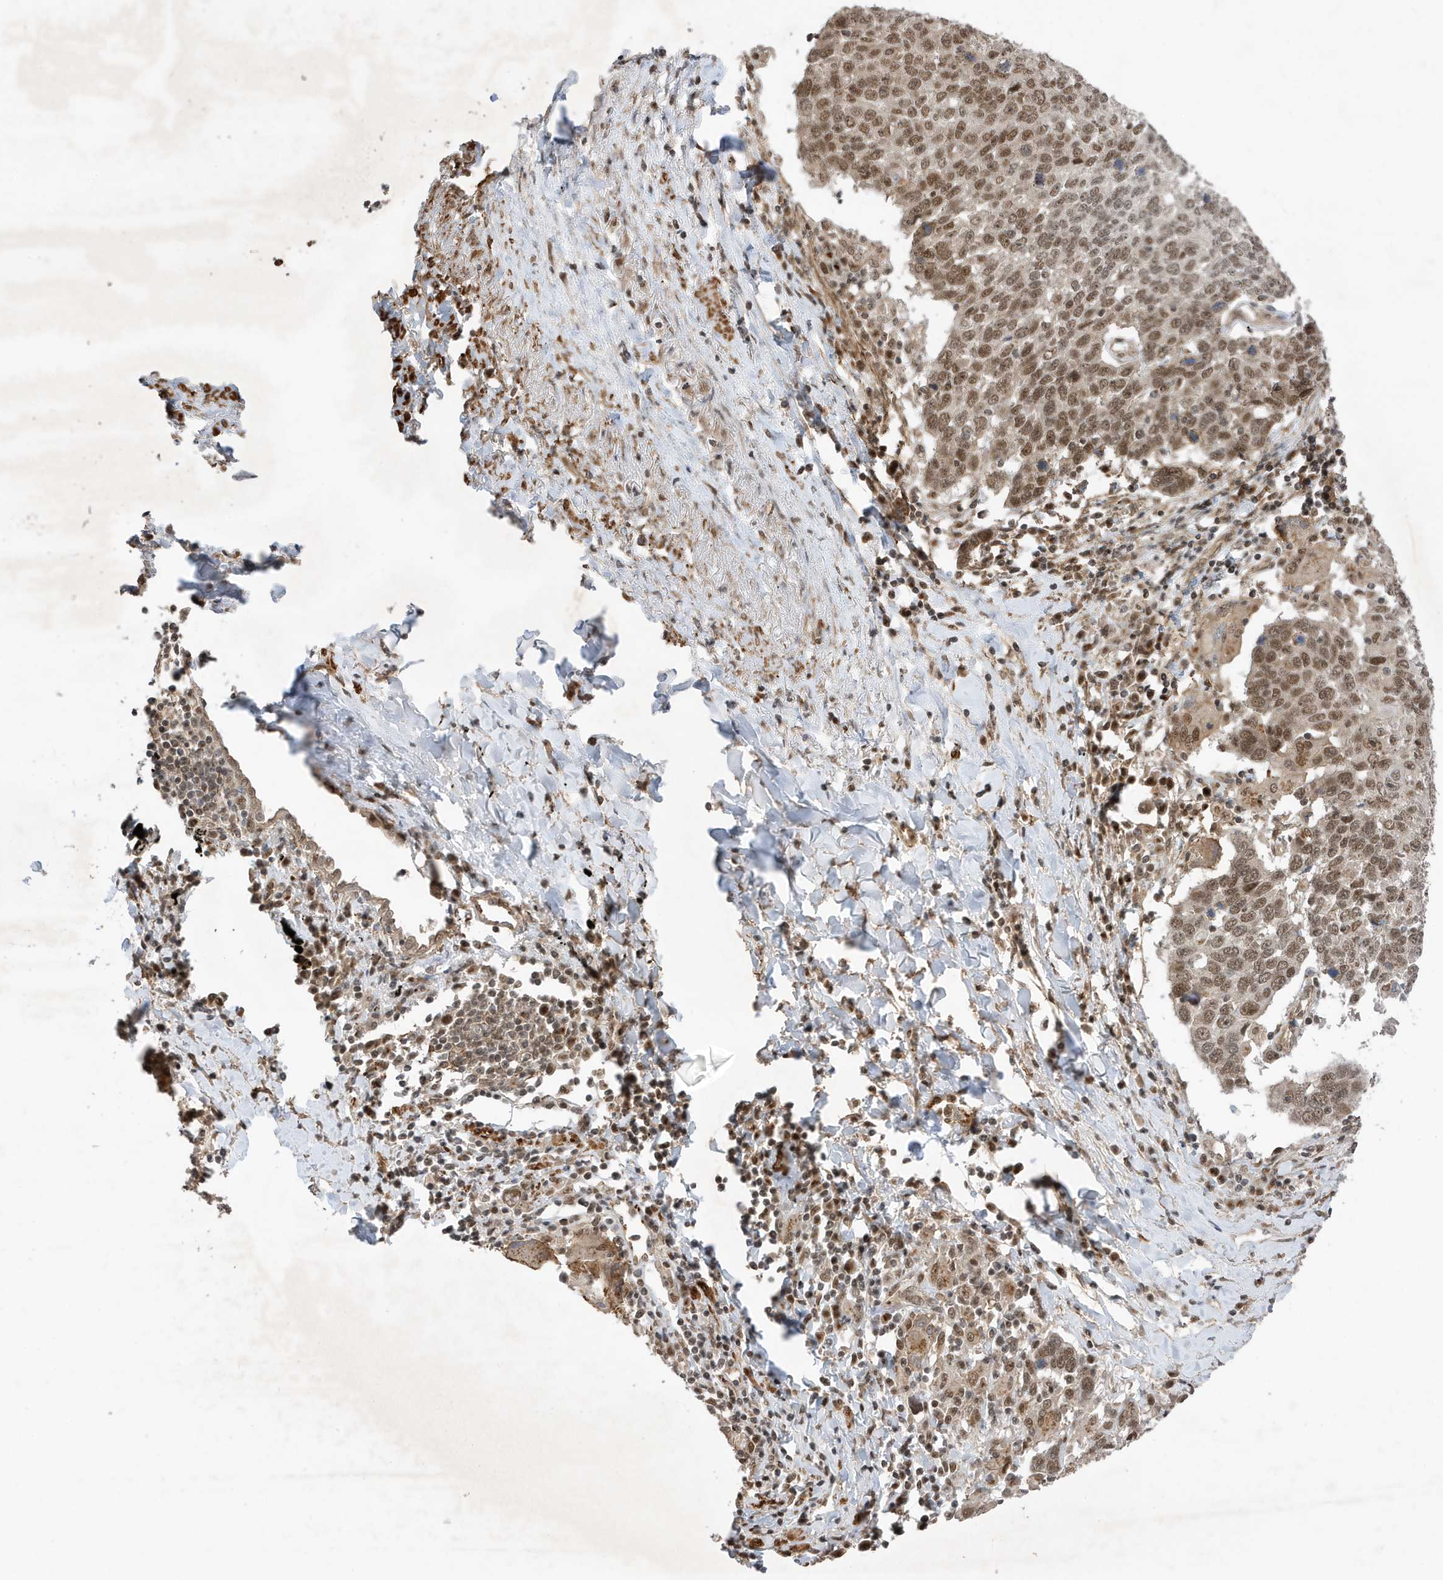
{"staining": {"intensity": "moderate", "quantity": ">75%", "location": "nuclear"}, "tissue": "lung cancer", "cell_type": "Tumor cells", "image_type": "cancer", "snomed": [{"axis": "morphology", "description": "Squamous cell carcinoma, NOS"}, {"axis": "topography", "description": "Lung"}], "caption": "This is an image of immunohistochemistry staining of lung cancer, which shows moderate expression in the nuclear of tumor cells.", "gene": "MAST3", "patient": {"sex": "male", "age": 66}}